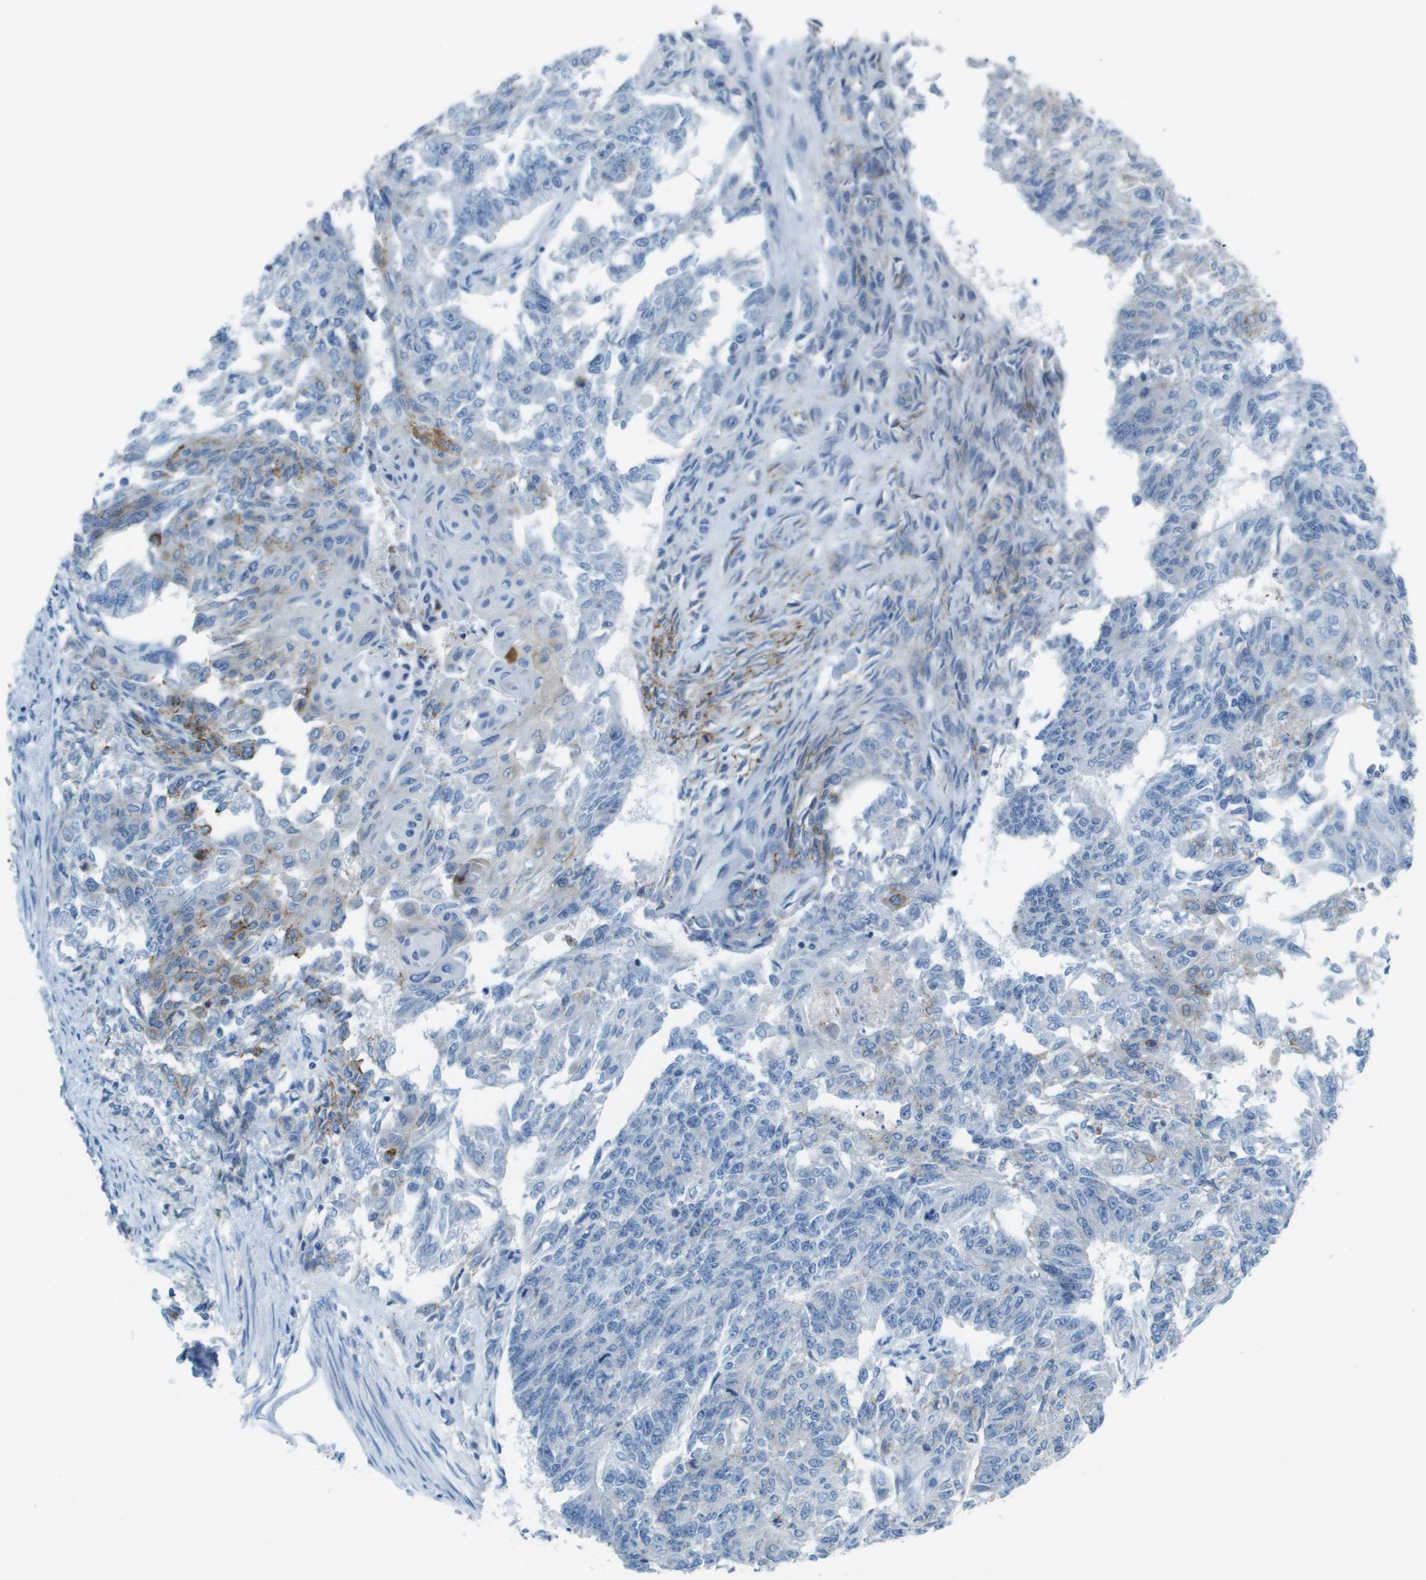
{"staining": {"intensity": "weak", "quantity": "<25%", "location": "cytoplasmic/membranous"}, "tissue": "endometrial cancer", "cell_type": "Tumor cells", "image_type": "cancer", "snomed": [{"axis": "morphology", "description": "Adenocarcinoma, NOS"}, {"axis": "topography", "description": "Endometrium"}], "caption": "DAB (3,3'-diaminobenzidine) immunohistochemical staining of human endometrial cancer (adenocarcinoma) demonstrates no significant staining in tumor cells.", "gene": "SDC1", "patient": {"sex": "female", "age": 32}}